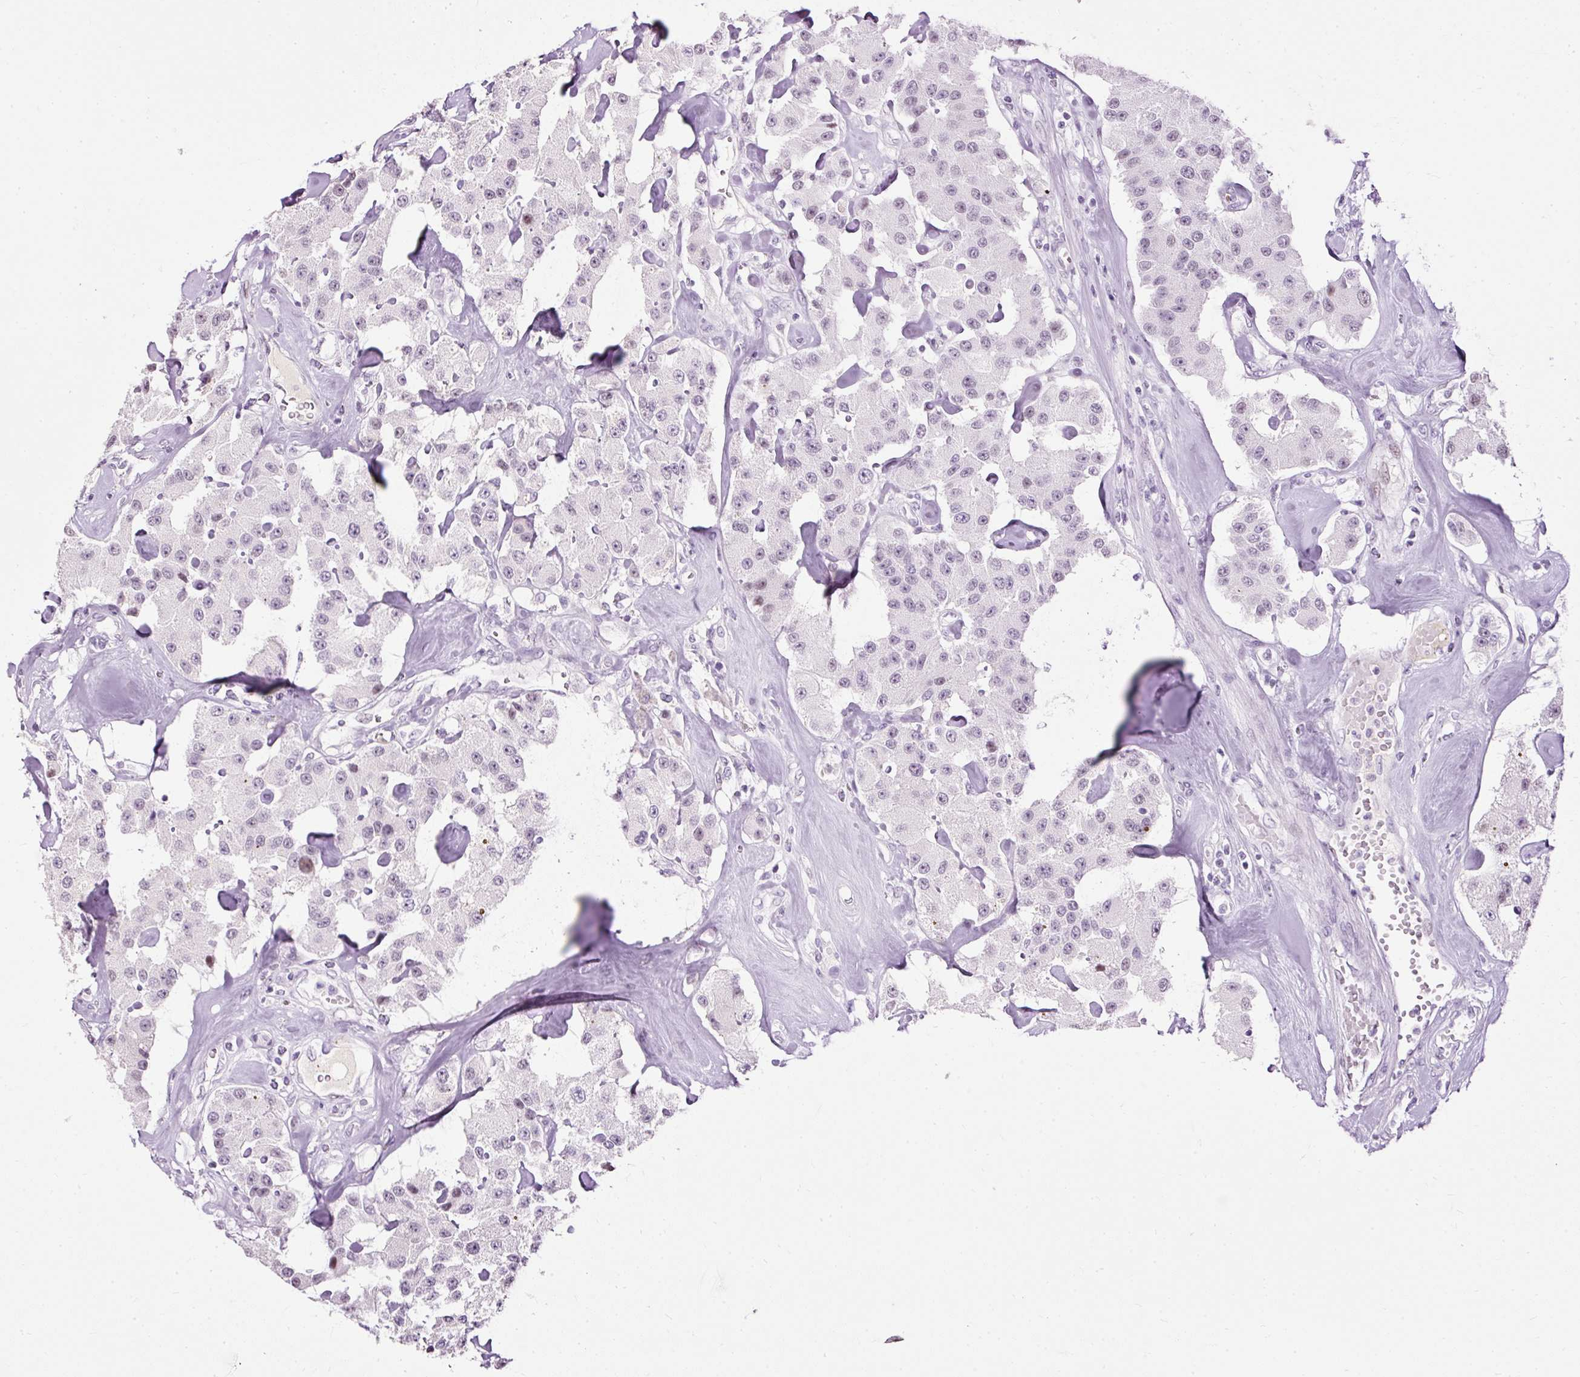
{"staining": {"intensity": "weak", "quantity": "25%-75%", "location": "nuclear"}, "tissue": "carcinoid", "cell_type": "Tumor cells", "image_type": "cancer", "snomed": [{"axis": "morphology", "description": "Carcinoid, malignant, NOS"}, {"axis": "topography", "description": "Pancreas"}], "caption": "Protein expression analysis of human carcinoid (malignant) reveals weak nuclear positivity in approximately 25%-75% of tumor cells.", "gene": "PDE6B", "patient": {"sex": "male", "age": 41}}